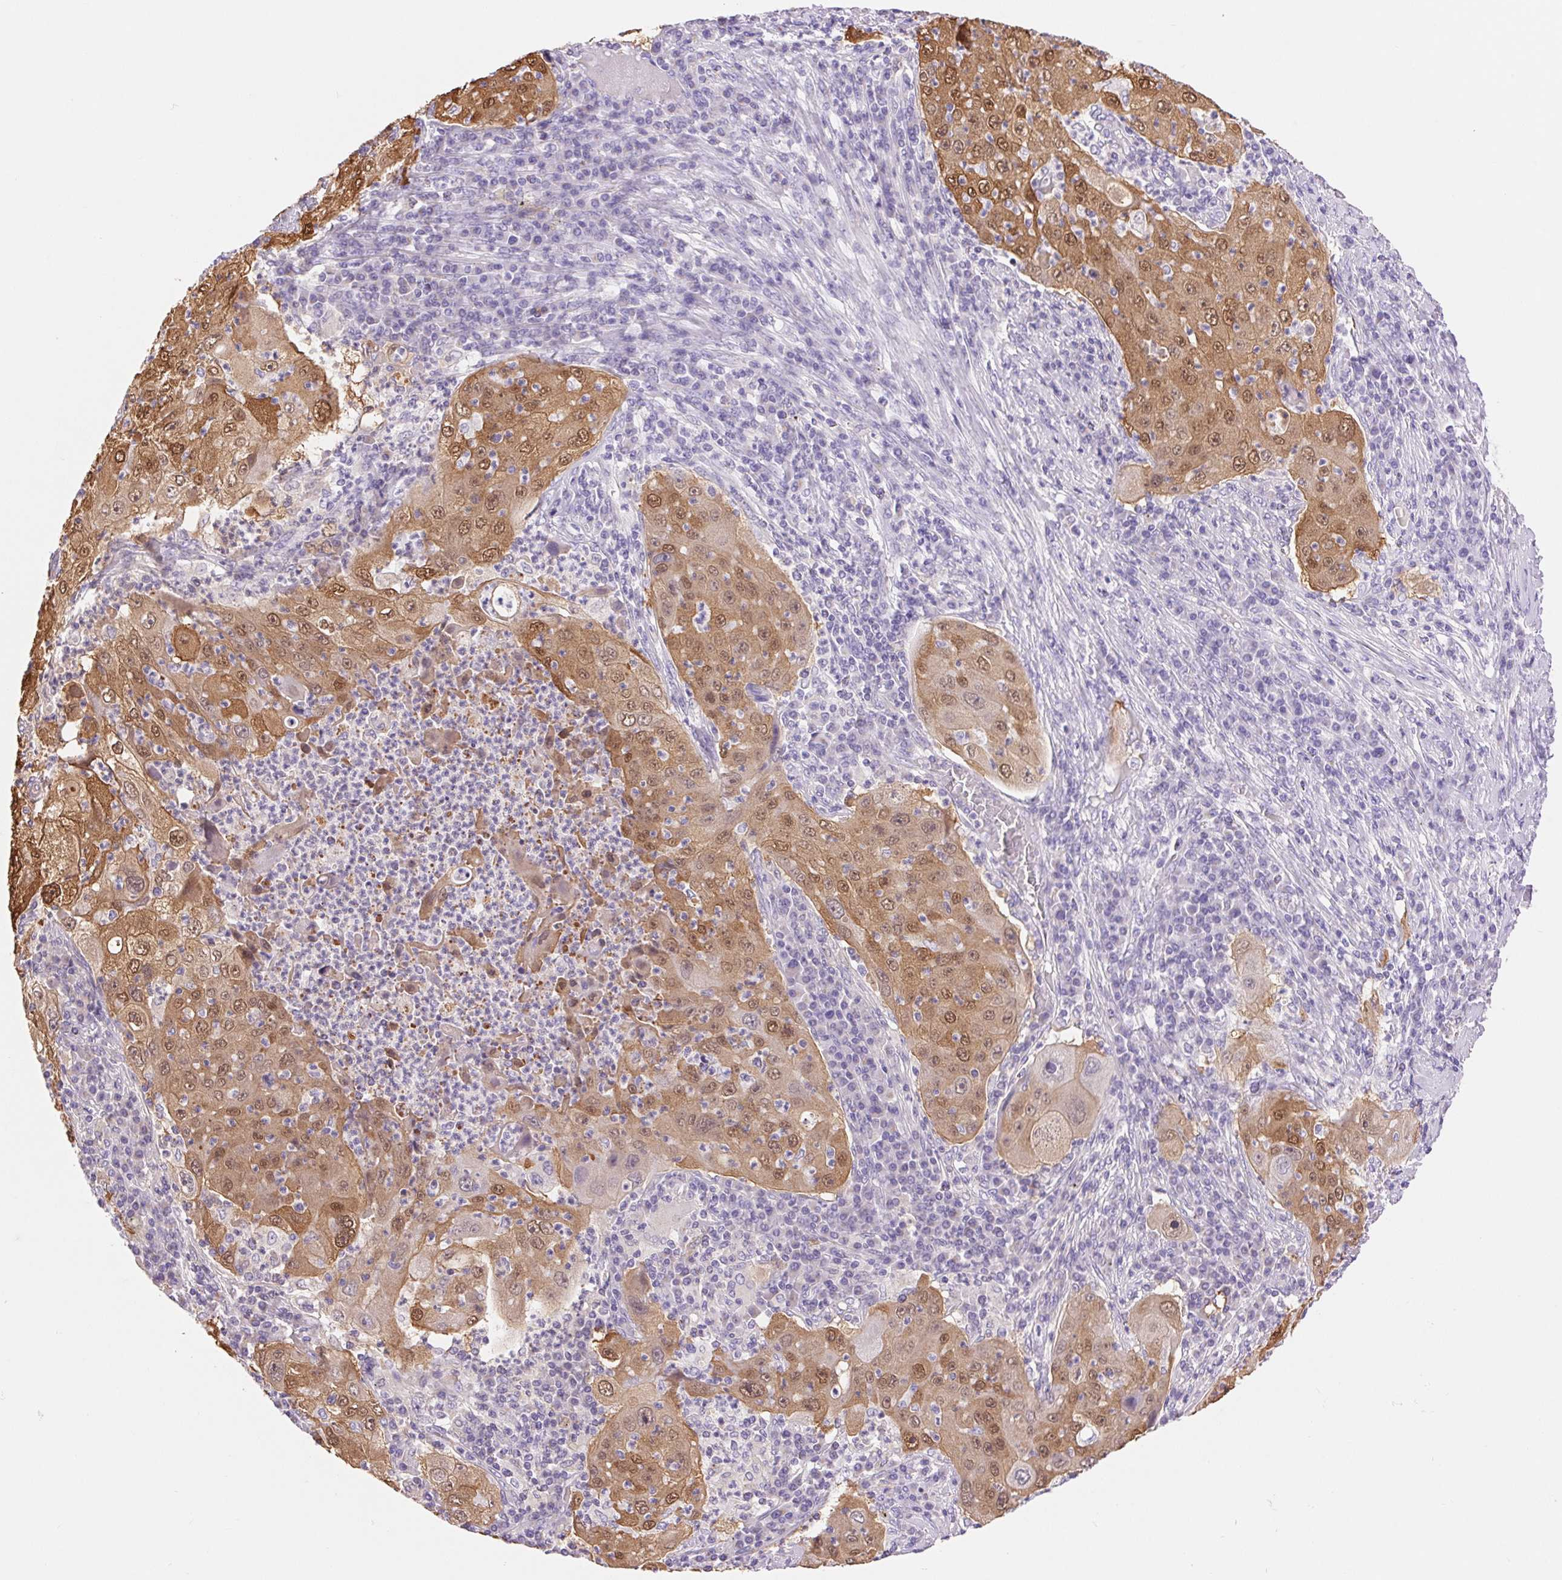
{"staining": {"intensity": "moderate", "quantity": ">75%", "location": "cytoplasmic/membranous,nuclear"}, "tissue": "lung cancer", "cell_type": "Tumor cells", "image_type": "cancer", "snomed": [{"axis": "morphology", "description": "Squamous cell carcinoma, NOS"}, {"axis": "topography", "description": "Lung"}], "caption": "Lung cancer was stained to show a protein in brown. There is medium levels of moderate cytoplasmic/membranous and nuclear expression in approximately >75% of tumor cells. (Brightfield microscopy of DAB IHC at high magnification).", "gene": "SERPINB3", "patient": {"sex": "female", "age": 59}}